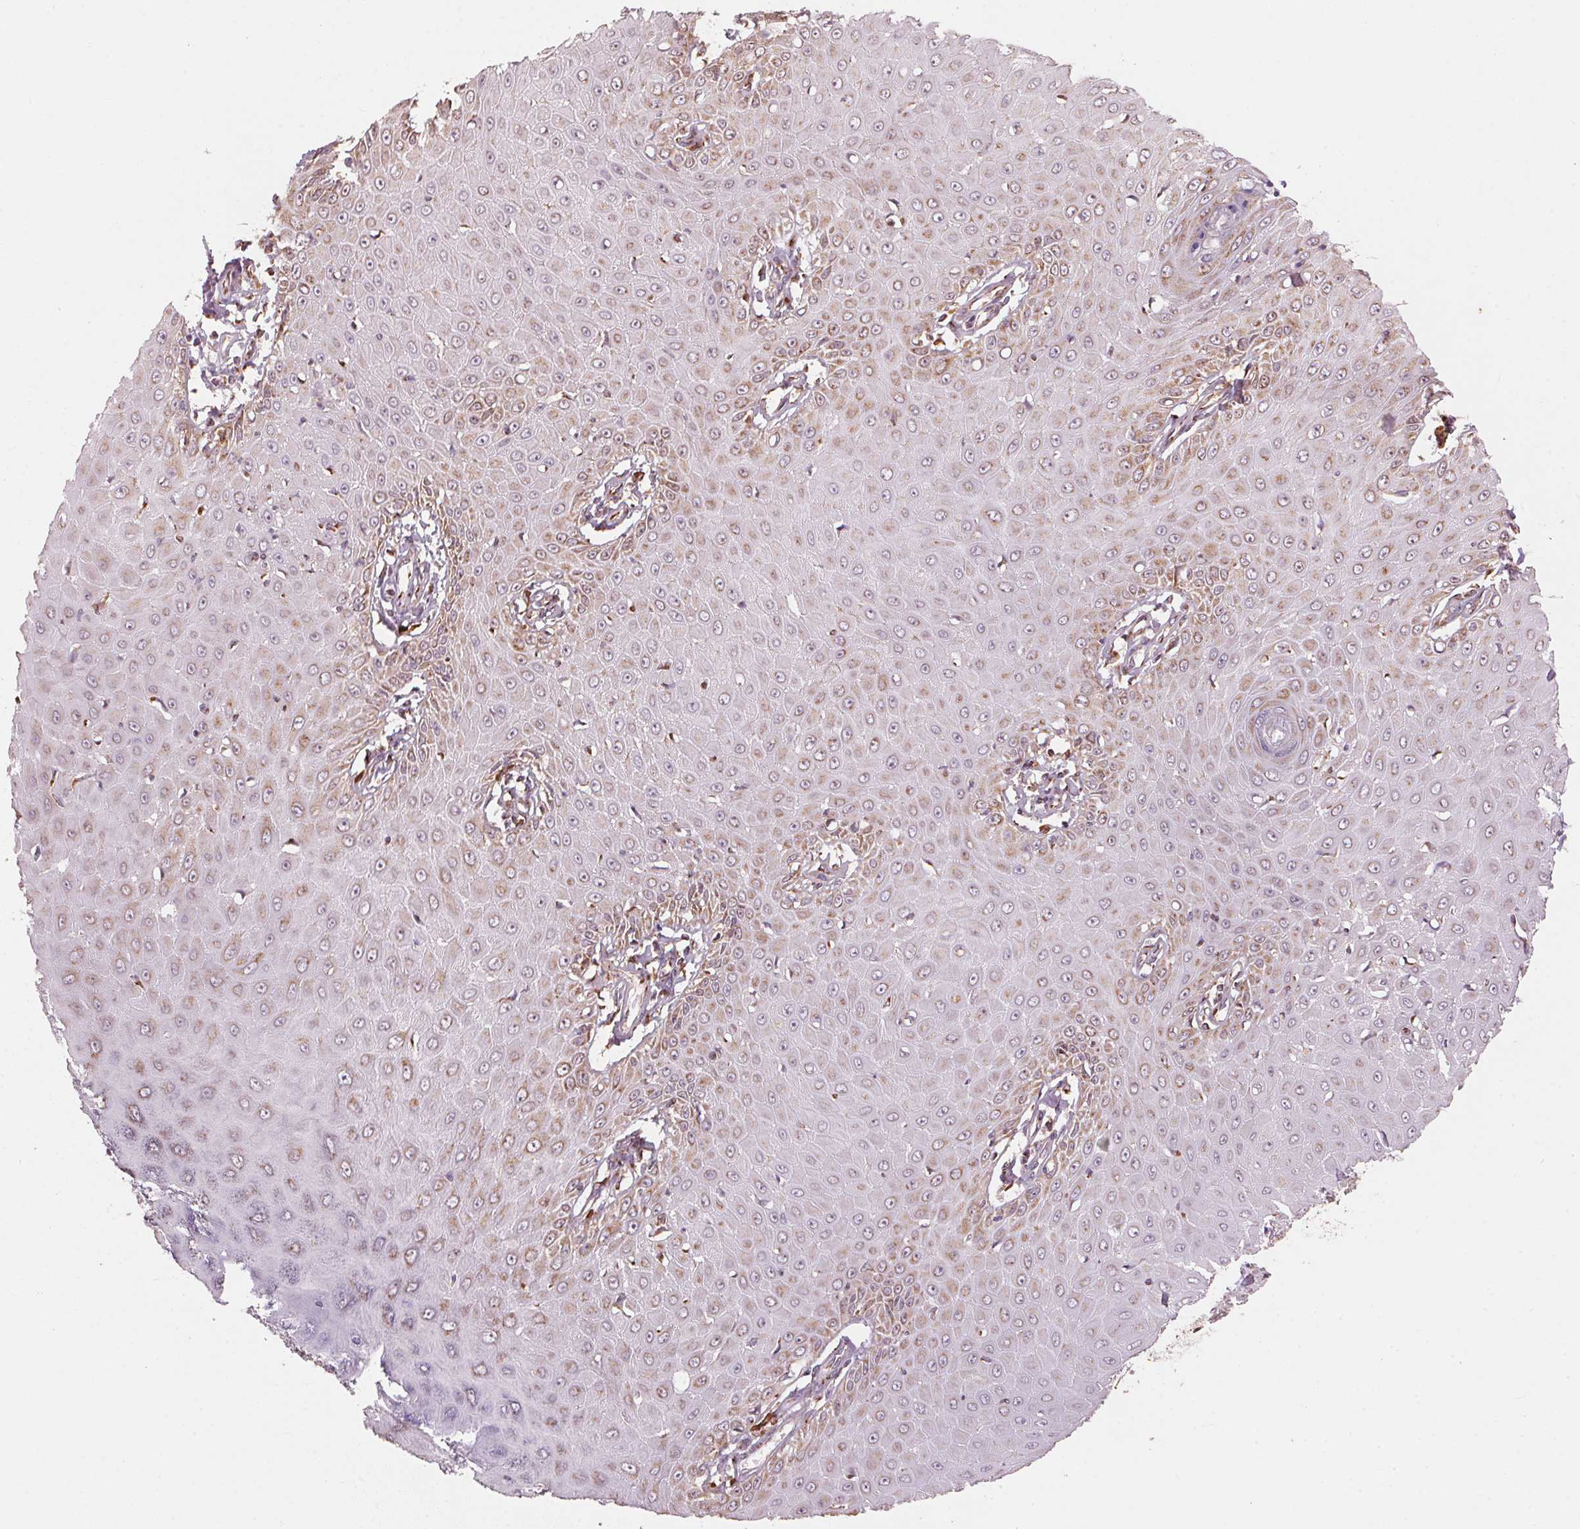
{"staining": {"intensity": "weak", "quantity": "25%-75%", "location": "cytoplasmic/membranous"}, "tissue": "skin cancer", "cell_type": "Tumor cells", "image_type": "cancer", "snomed": [{"axis": "morphology", "description": "Squamous cell carcinoma, NOS"}, {"axis": "topography", "description": "Skin"}], "caption": "This is an image of immunohistochemistry (IHC) staining of skin cancer (squamous cell carcinoma), which shows weak staining in the cytoplasmic/membranous of tumor cells.", "gene": "TOMM70", "patient": {"sex": "male", "age": 70}}